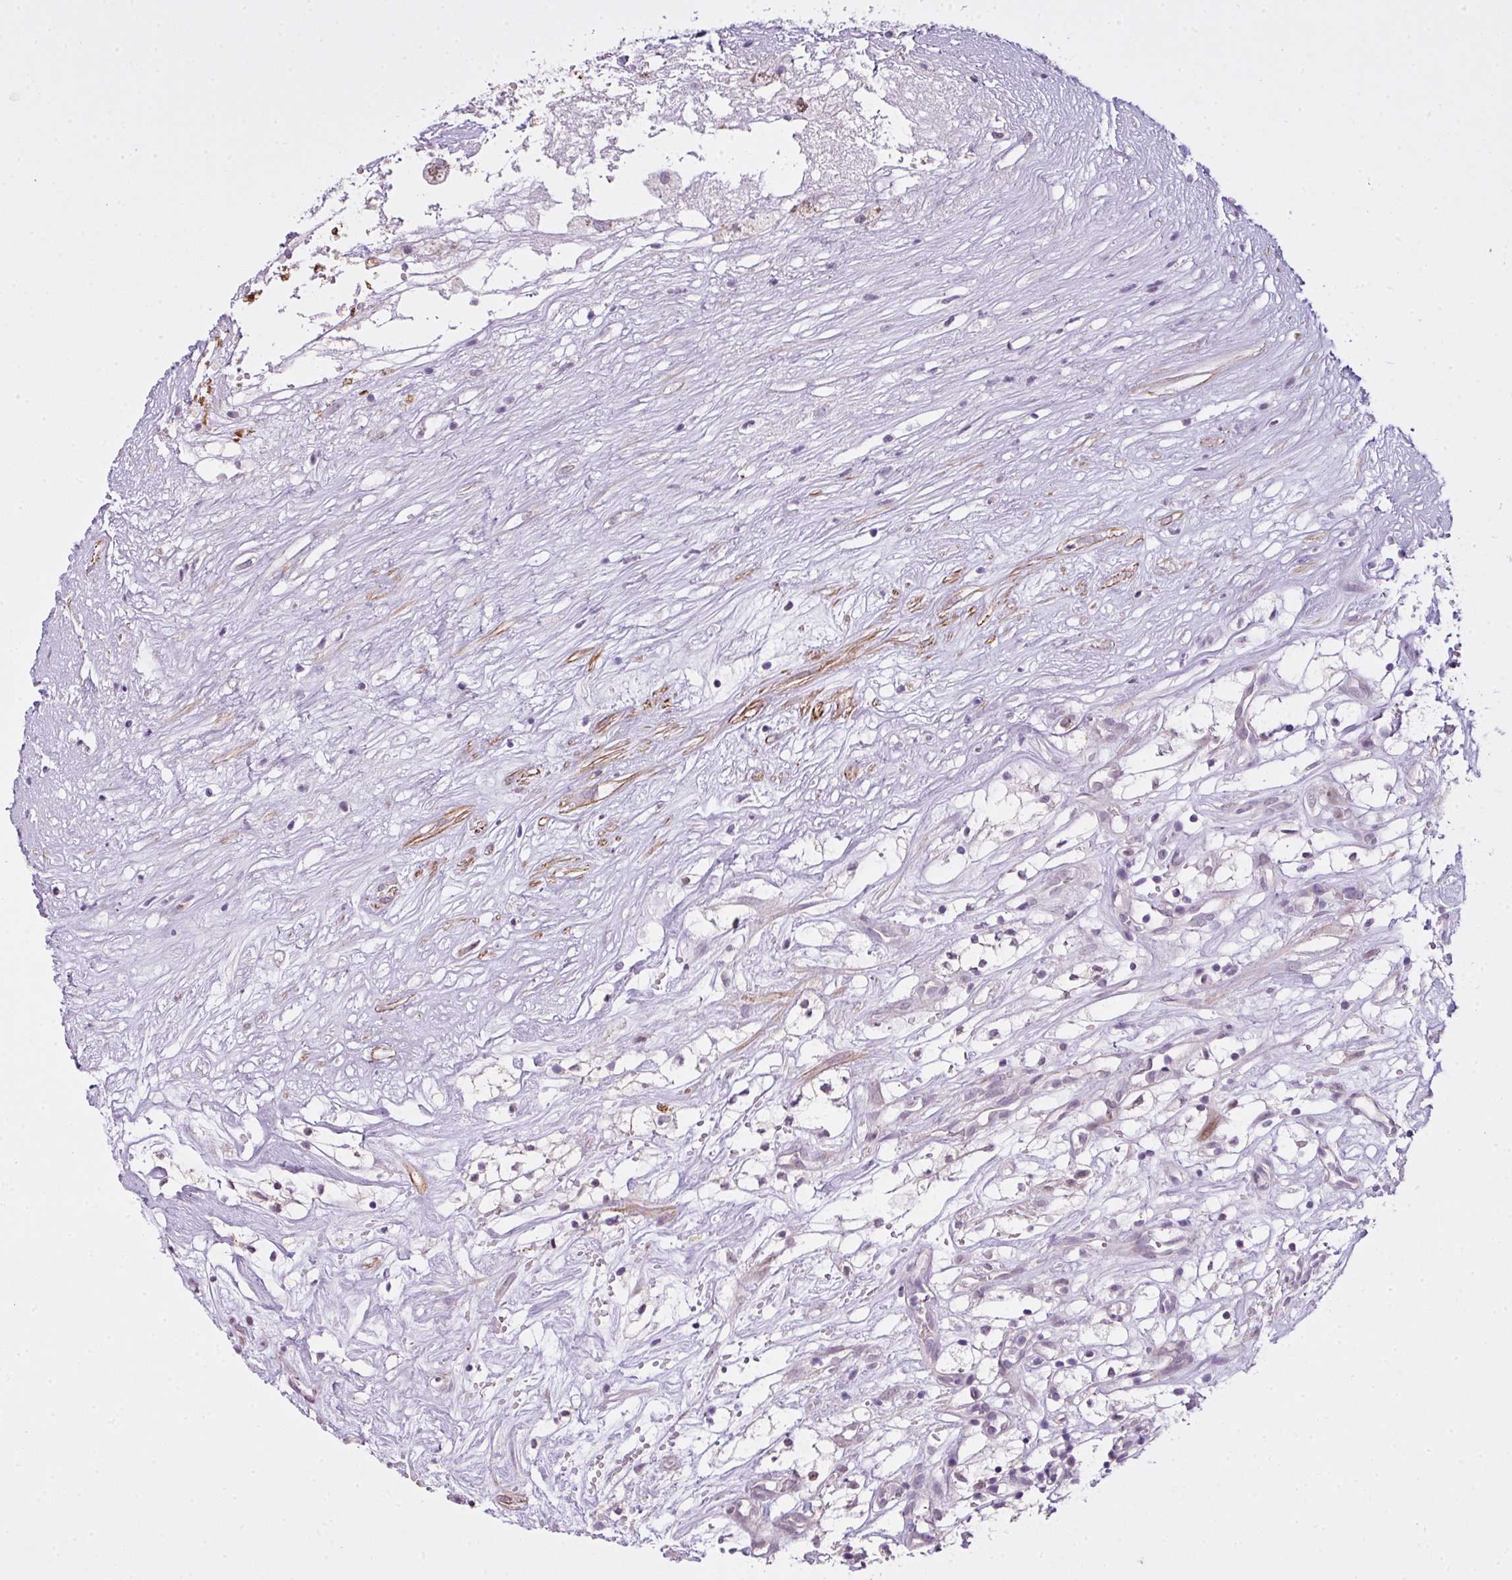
{"staining": {"intensity": "negative", "quantity": "none", "location": "none"}, "tissue": "renal cancer", "cell_type": "Tumor cells", "image_type": "cancer", "snomed": [{"axis": "morphology", "description": "Adenocarcinoma, NOS"}, {"axis": "topography", "description": "Kidney"}], "caption": "The image displays no staining of tumor cells in renal cancer (adenocarcinoma). (DAB (3,3'-diaminobenzidine) immunohistochemistry visualized using brightfield microscopy, high magnification).", "gene": "ZNF688", "patient": {"sex": "male", "age": 59}}